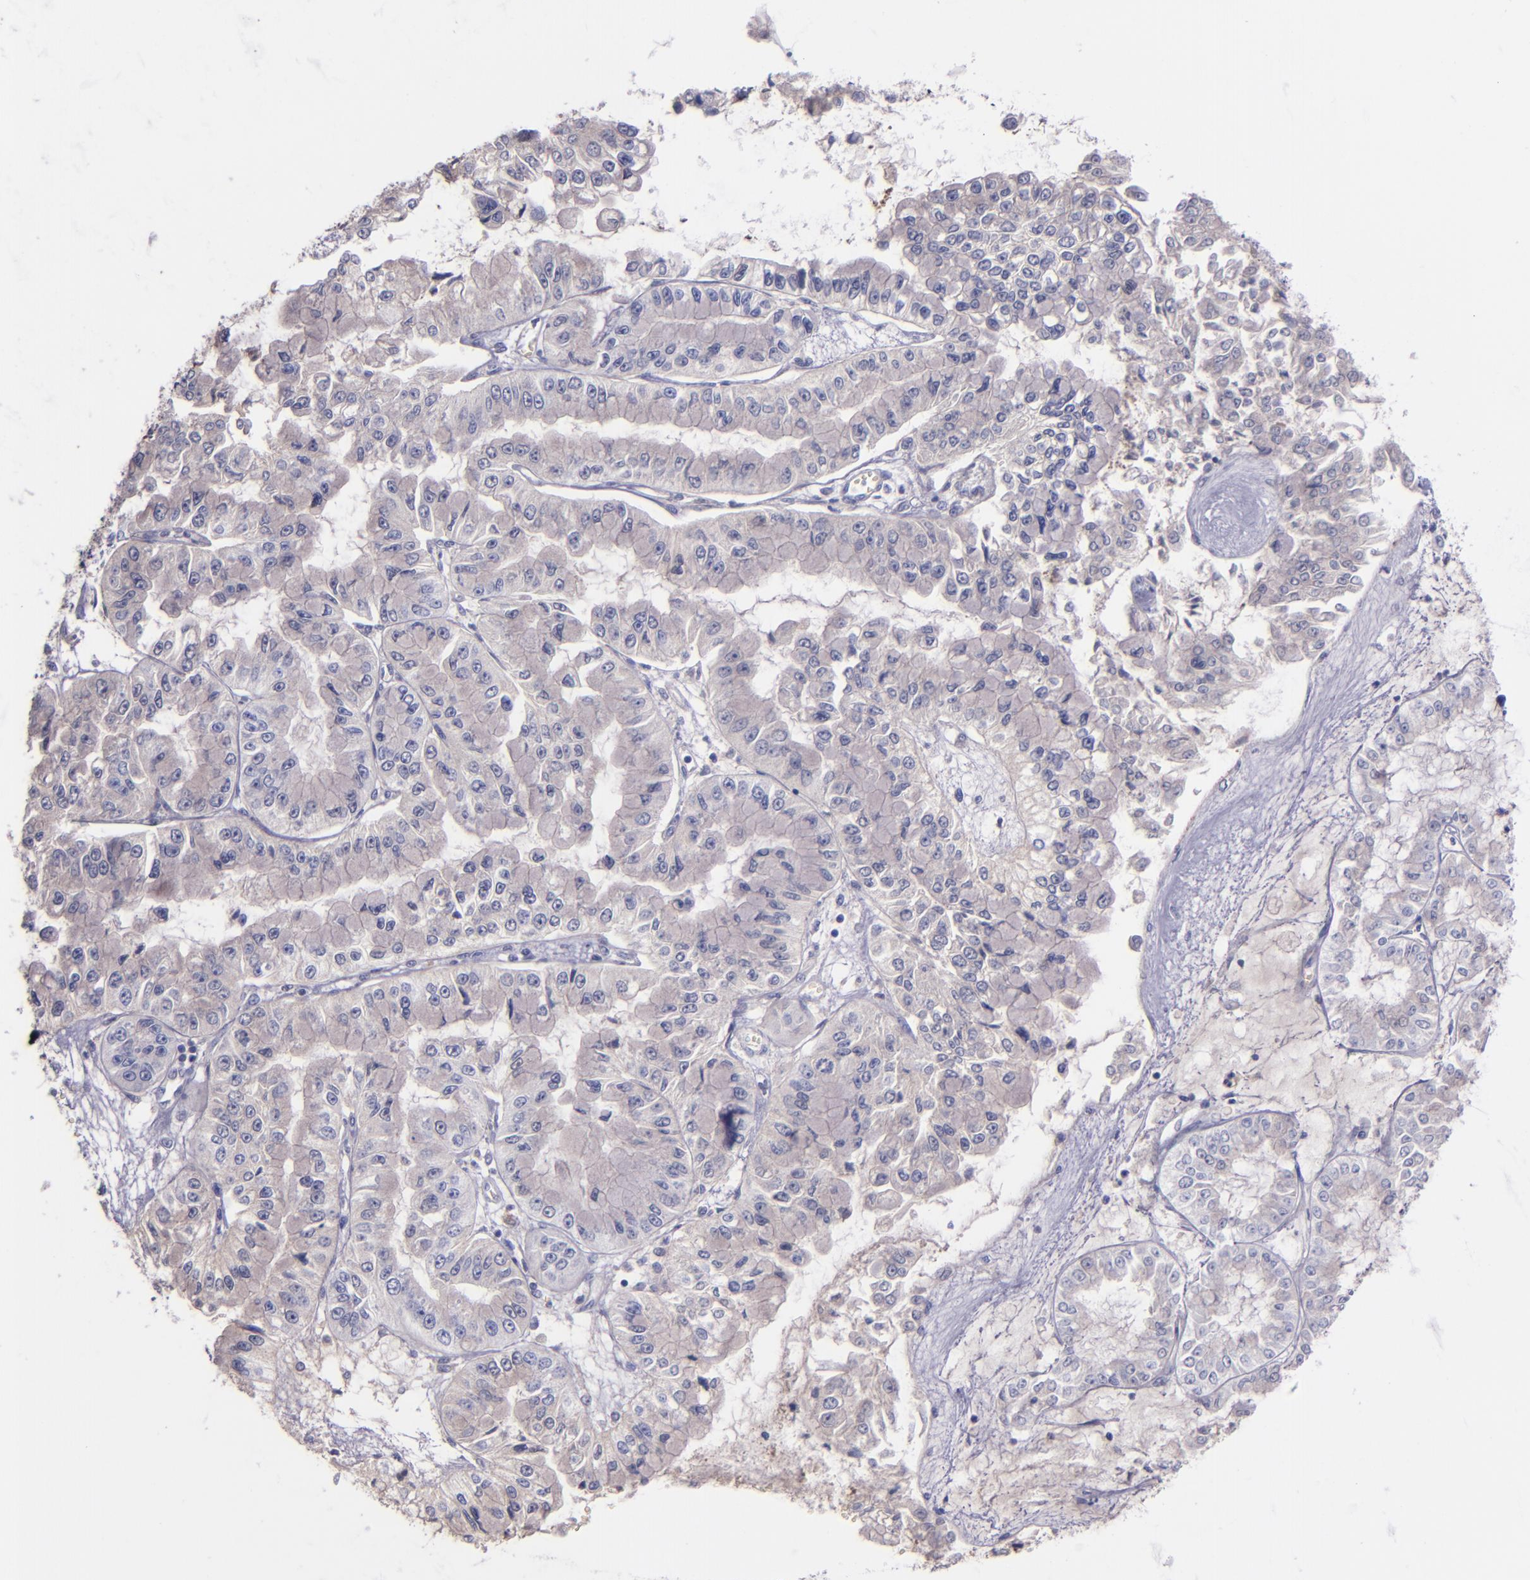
{"staining": {"intensity": "weak", "quantity": ">75%", "location": "cytoplasmic/membranous"}, "tissue": "liver cancer", "cell_type": "Tumor cells", "image_type": "cancer", "snomed": [{"axis": "morphology", "description": "Cholangiocarcinoma"}, {"axis": "topography", "description": "Liver"}], "caption": "This is a photomicrograph of immunohistochemistry (IHC) staining of liver cholangiocarcinoma, which shows weak expression in the cytoplasmic/membranous of tumor cells.", "gene": "KNG1", "patient": {"sex": "female", "age": 79}}